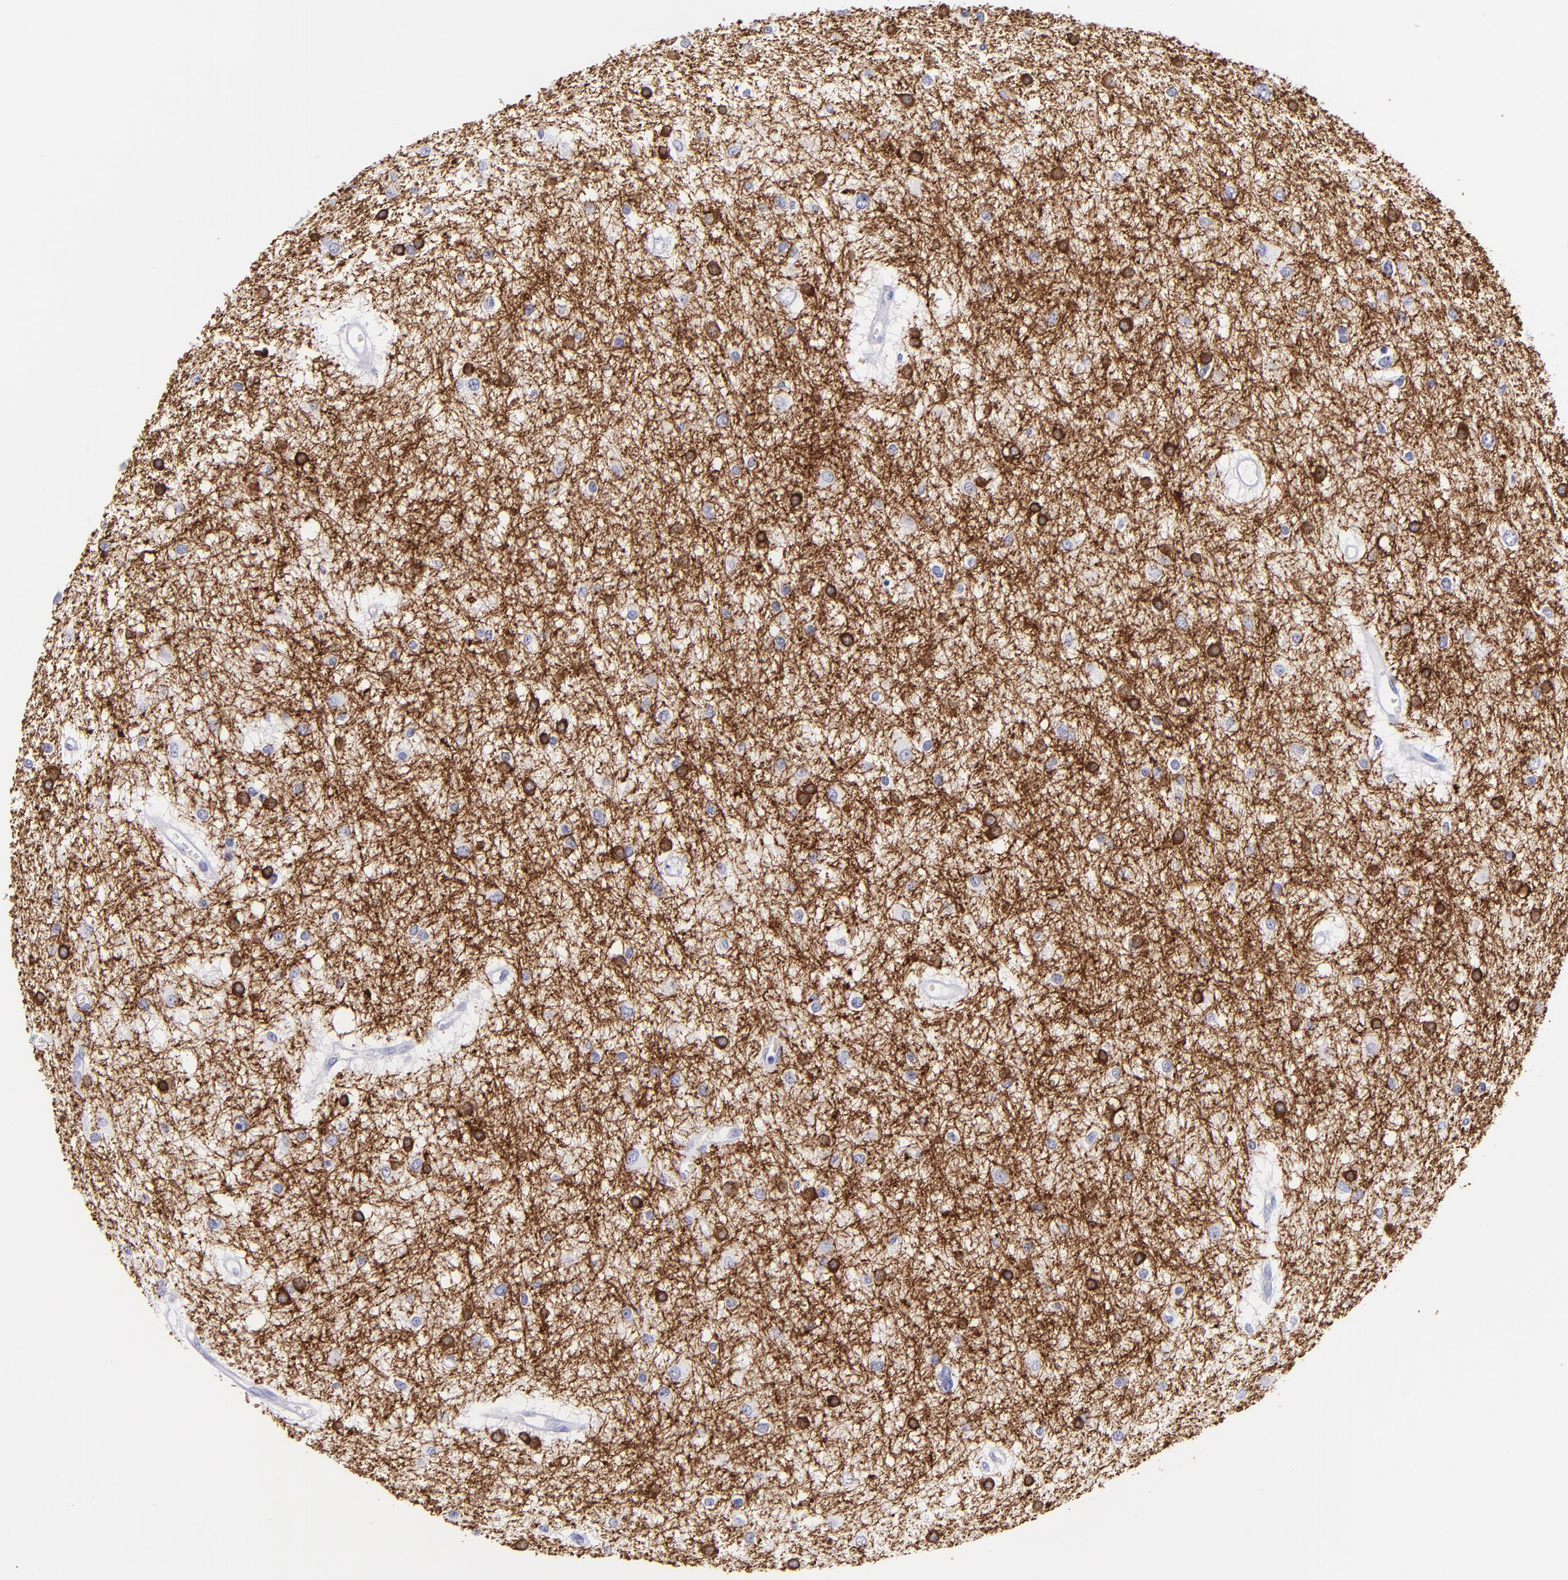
{"staining": {"intensity": "strong", "quantity": "<25%", "location": "cytoplasmic/membranous"}, "tissue": "glioma", "cell_type": "Tumor cells", "image_type": "cancer", "snomed": [{"axis": "morphology", "description": "Glioma, malignant, Low grade"}, {"axis": "topography", "description": "Brain"}], "caption": "This is a photomicrograph of immunohistochemistry staining of malignant glioma (low-grade), which shows strong expression in the cytoplasmic/membranous of tumor cells.", "gene": "CNP", "patient": {"sex": "female", "age": 36}}